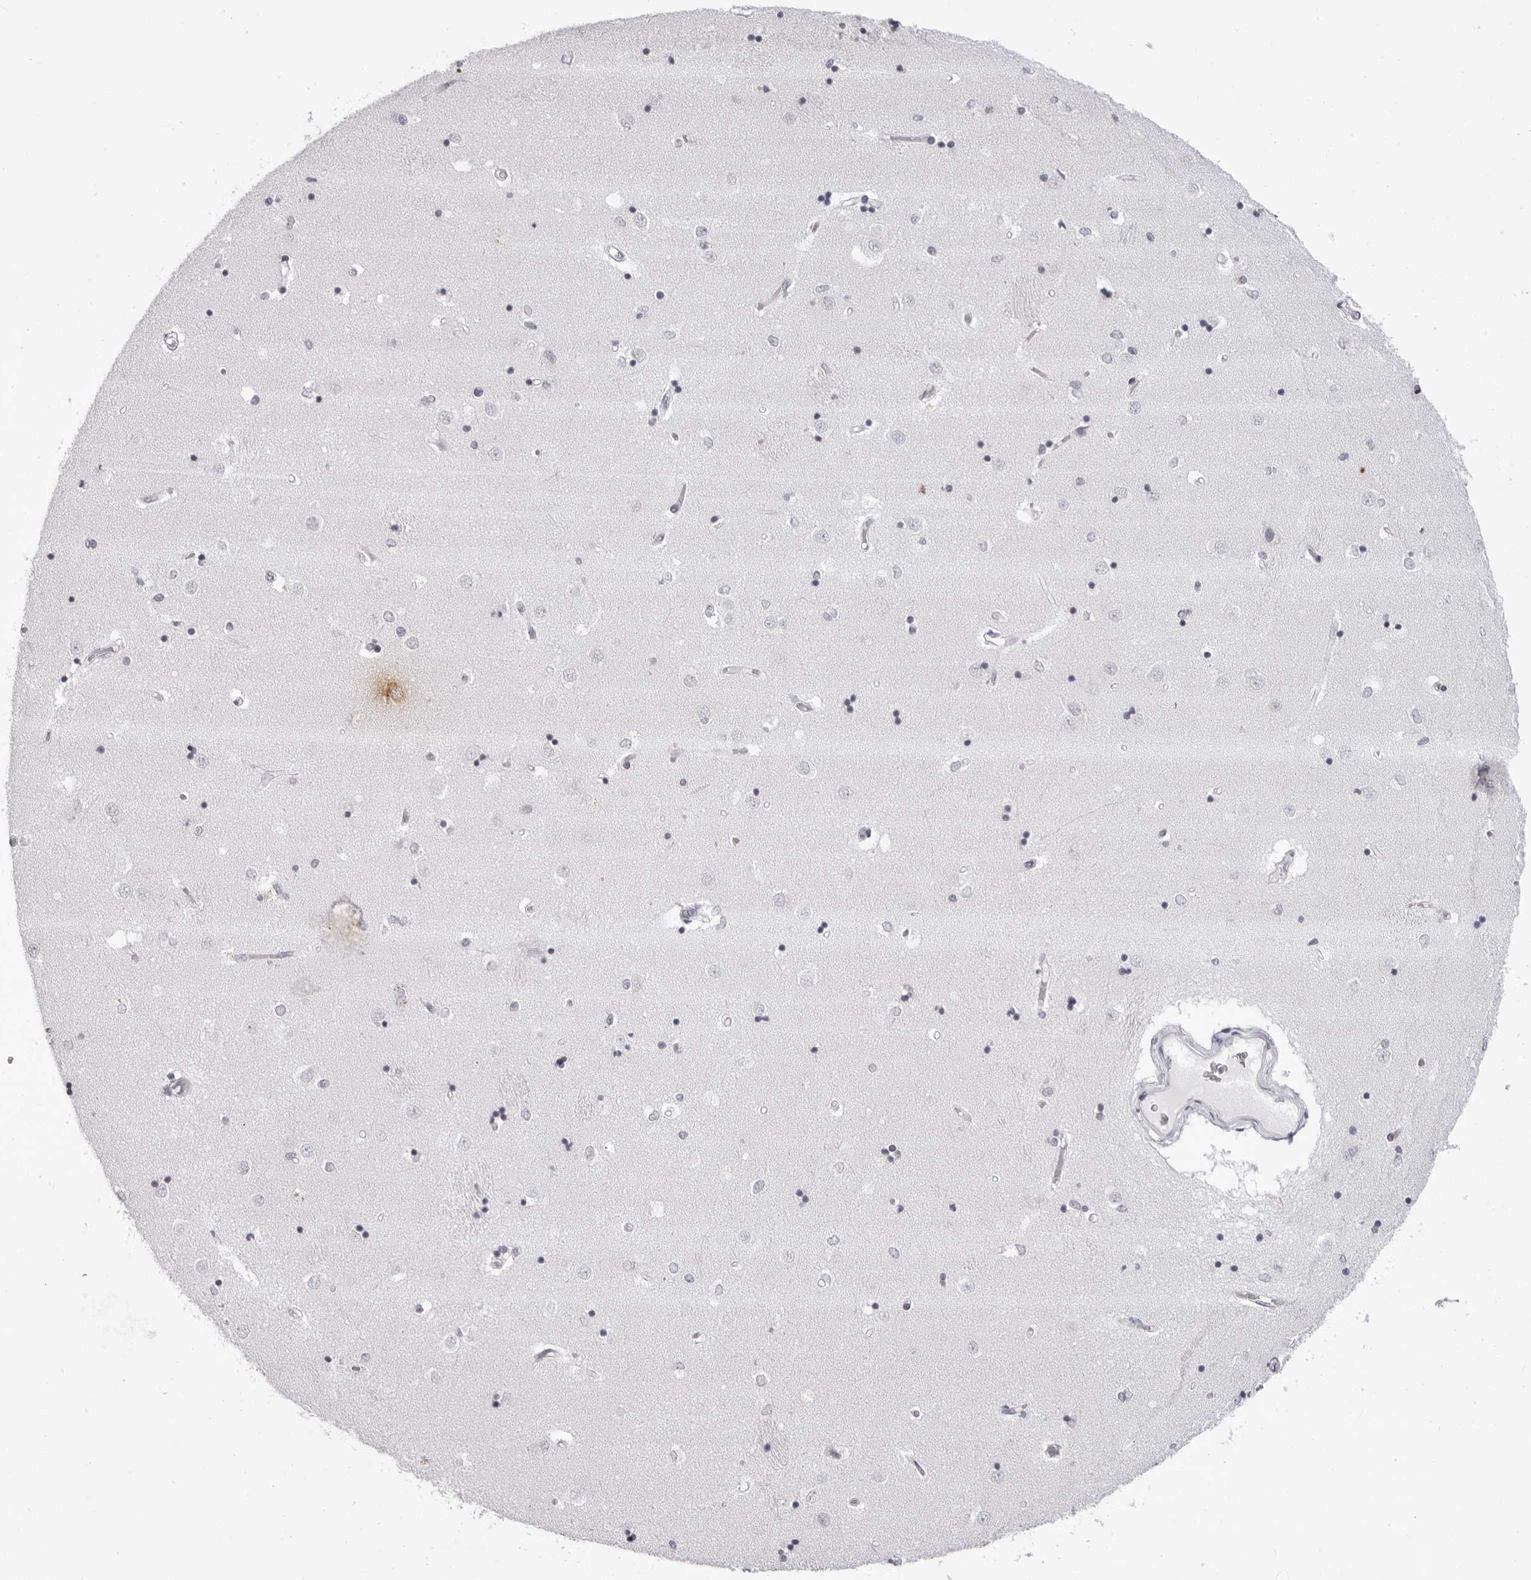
{"staining": {"intensity": "negative", "quantity": "none", "location": "none"}, "tissue": "caudate", "cell_type": "Glial cells", "image_type": "normal", "snomed": [{"axis": "morphology", "description": "Normal tissue, NOS"}, {"axis": "topography", "description": "Lateral ventricle wall"}], "caption": "This is a histopathology image of immunohistochemistry staining of normal caudate, which shows no positivity in glial cells.", "gene": "MAFK", "patient": {"sex": "male", "age": 45}}